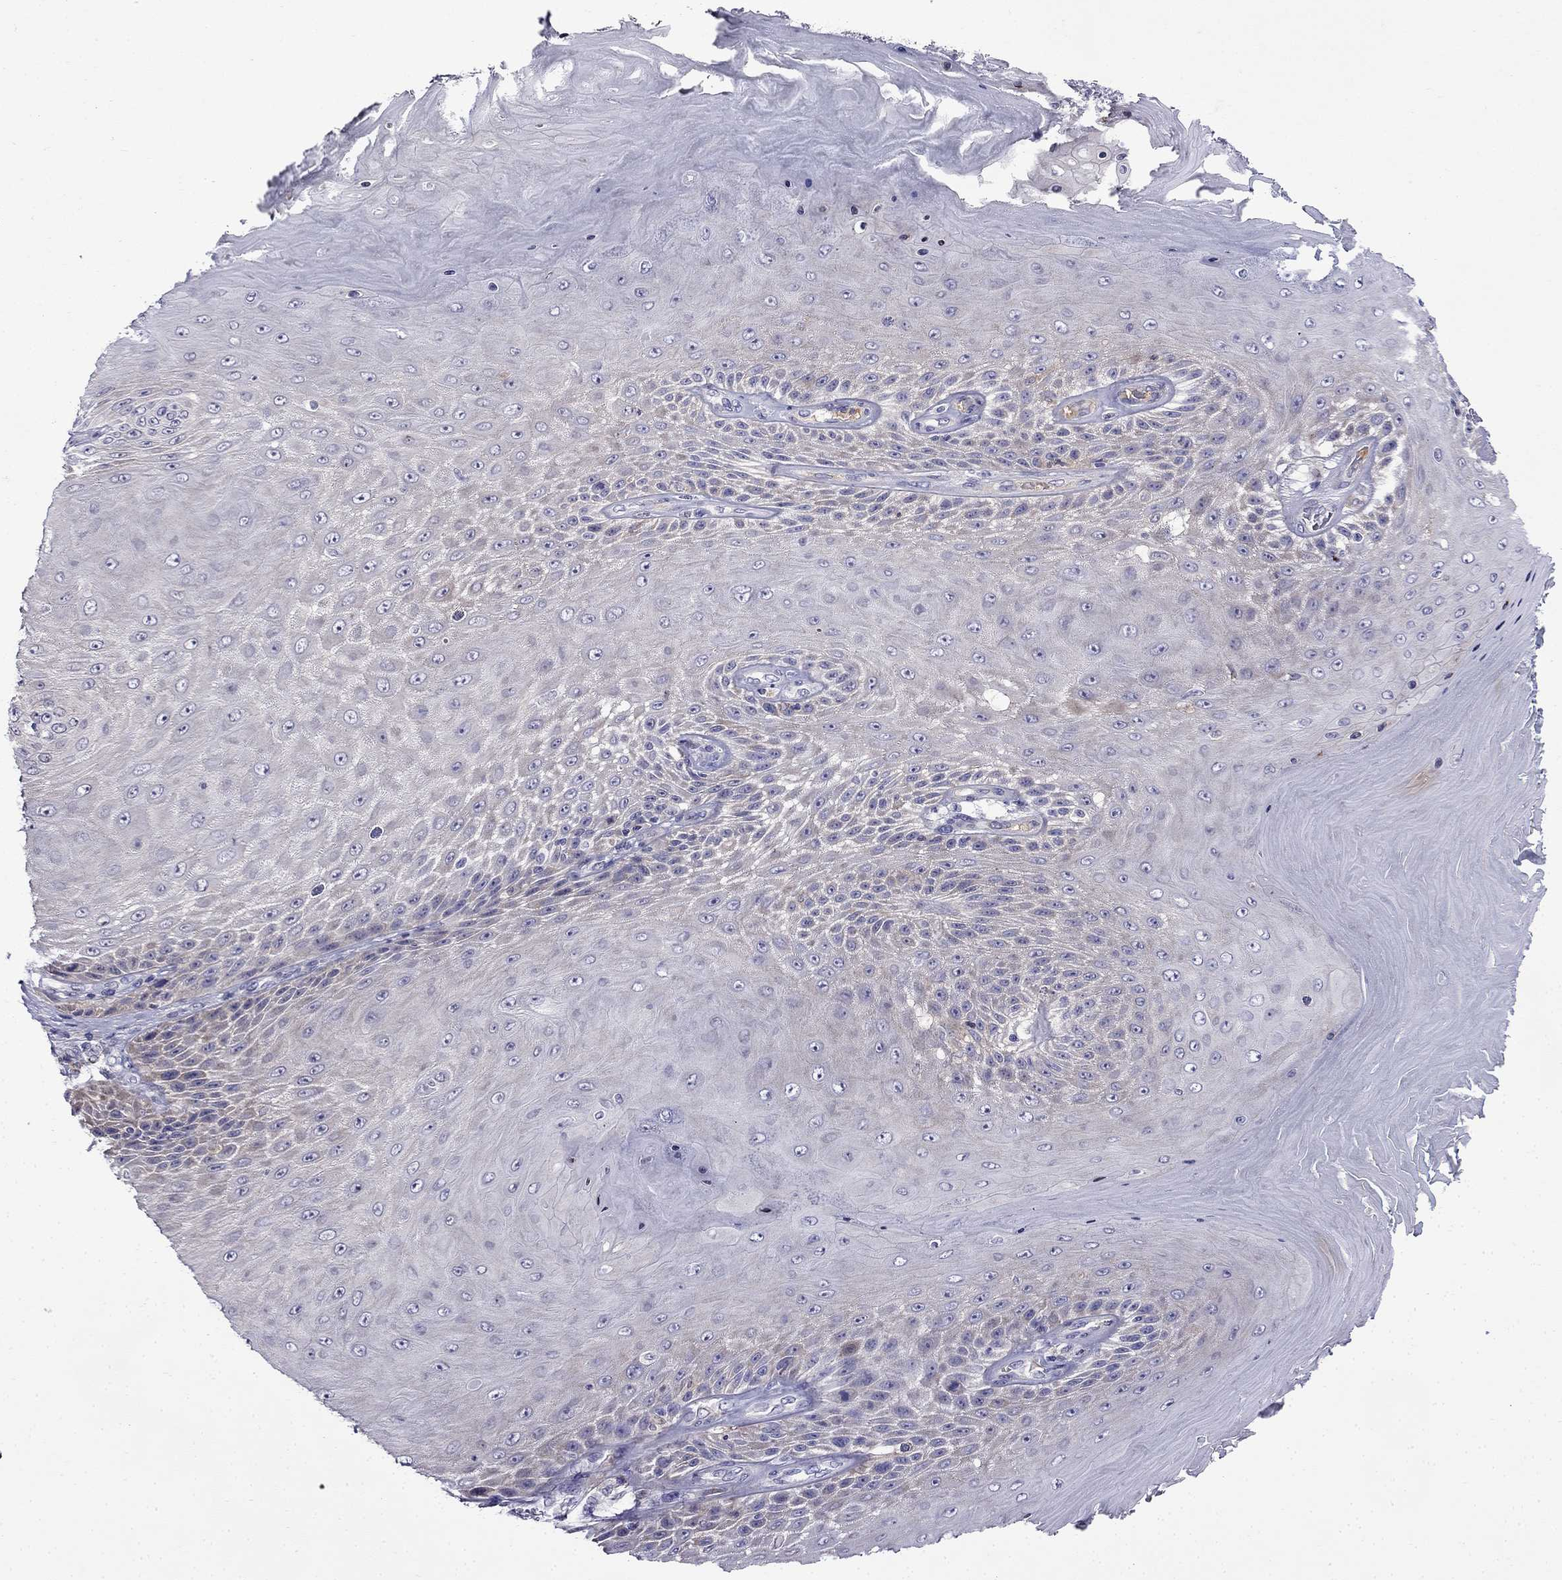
{"staining": {"intensity": "negative", "quantity": "none", "location": "none"}, "tissue": "skin cancer", "cell_type": "Tumor cells", "image_type": "cancer", "snomed": [{"axis": "morphology", "description": "Squamous cell carcinoma, NOS"}, {"axis": "topography", "description": "Skin"}], "caption": "An immunohistochemistry image of squamous cell carcinoma (skin) is shown. There is no staining in tumor cells of squamous cell carcinoma (skin).", "gene": "PI16", "patient": {"sex": "male", "age": 62}}